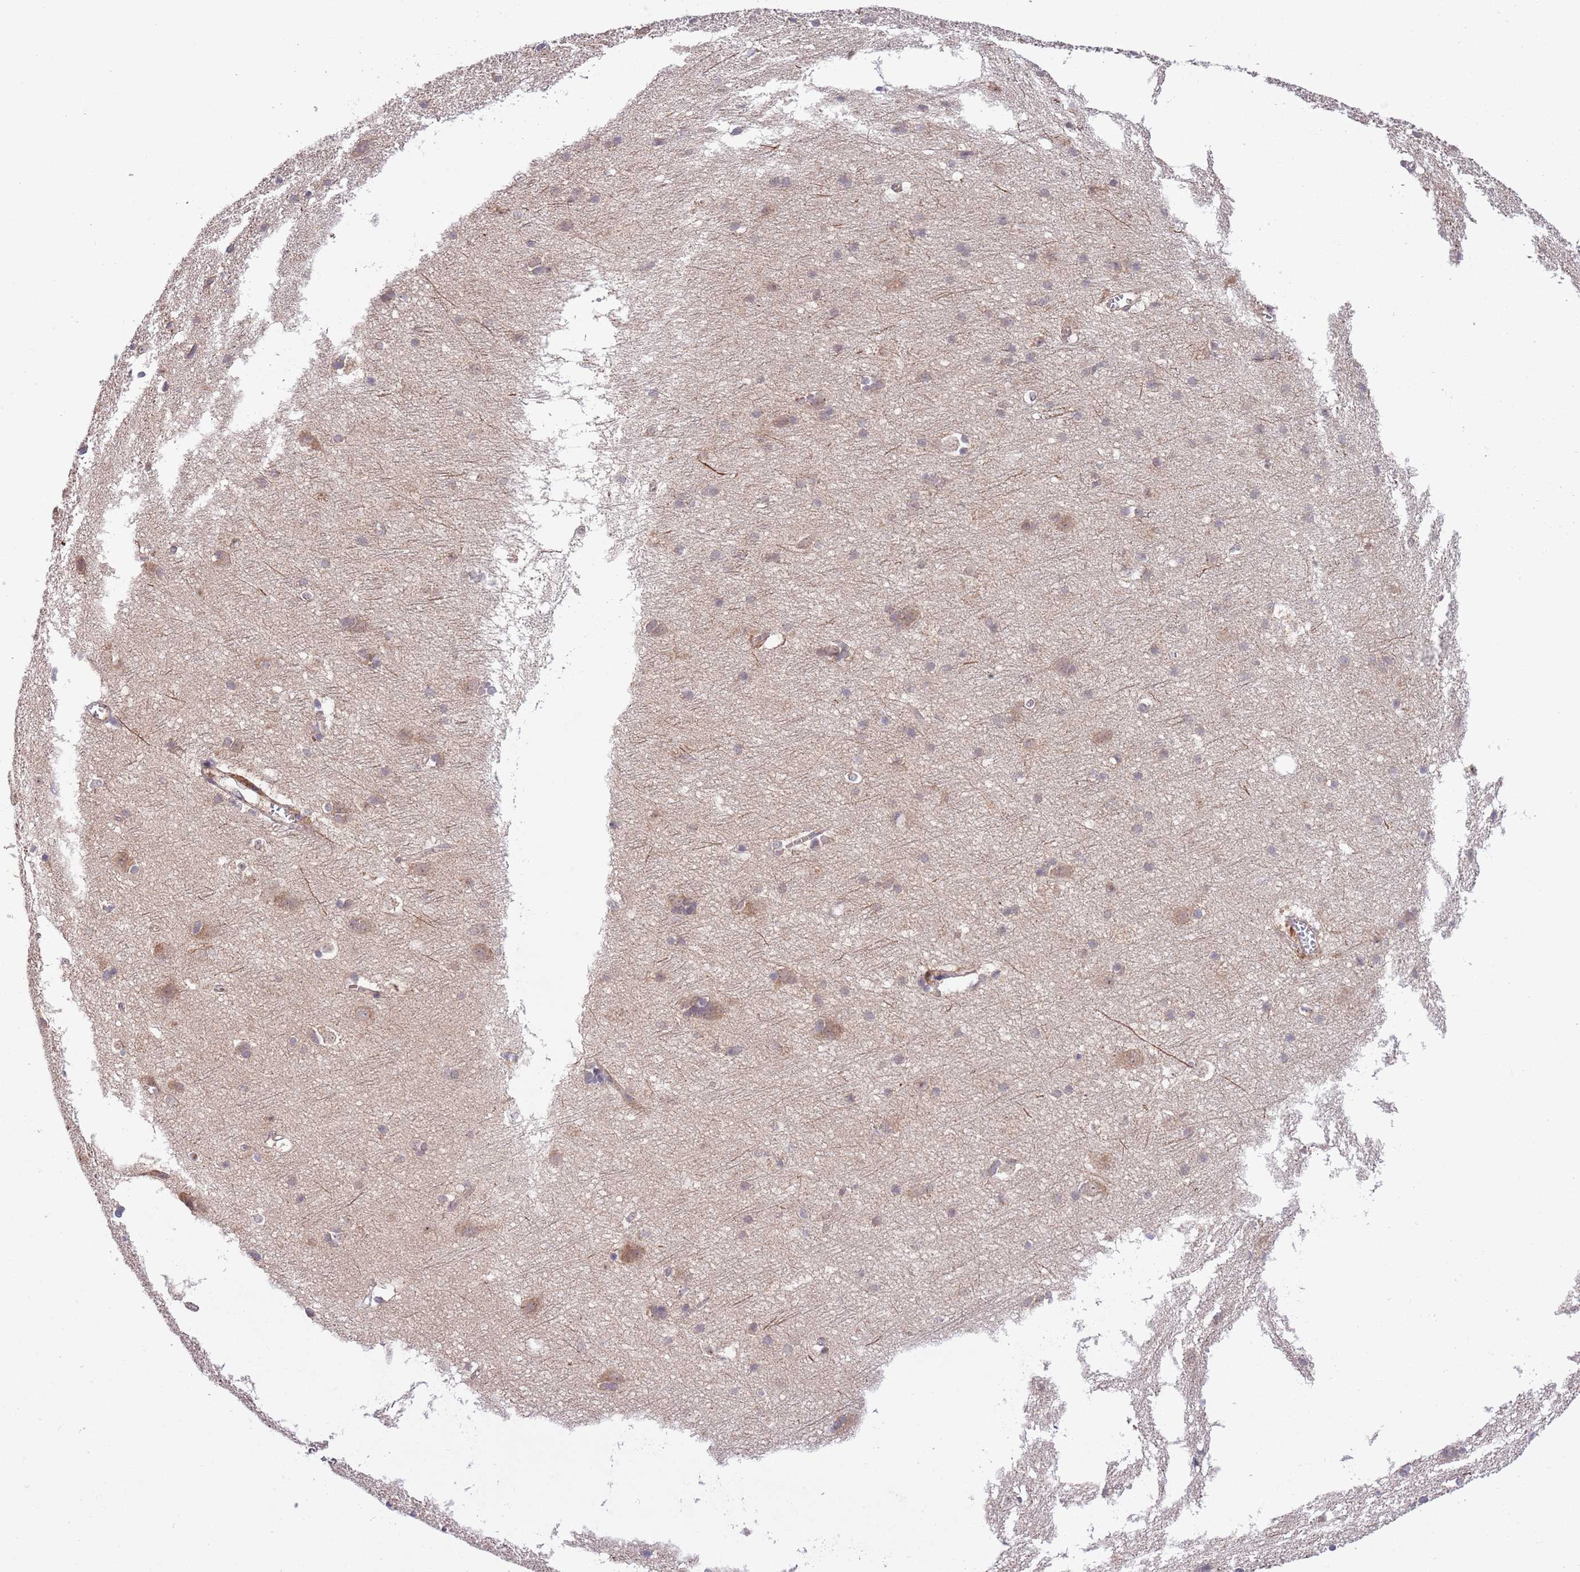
{"staining": {"intensity": "moderate", "quantity": "<25%", "location": "cytoplasmic/membranous"}, "tissue": "cerebral cortex", "cell_type": "Endothelial cells", "image_type": "normal", "snomed": [{"axis": "morphology", "description": "Normal tissue, NOS"}, {"axis": "topography", "description": "Cerebral cortex"}], "caption": "Immunohistochemistry staining of benign cerebral cortex, which shows low levels of moderate cytoplasmic/membranous staining in about <25% of endothelial cells indicating moderate cytoplasmic/membranous protein positivity. The staining was performed using DAB (brown) for protein detection and nuclei were counterstained in hematoxylin (blue).", "gene": "MFNG", "patient": {"sex": "male", "age": 54}}